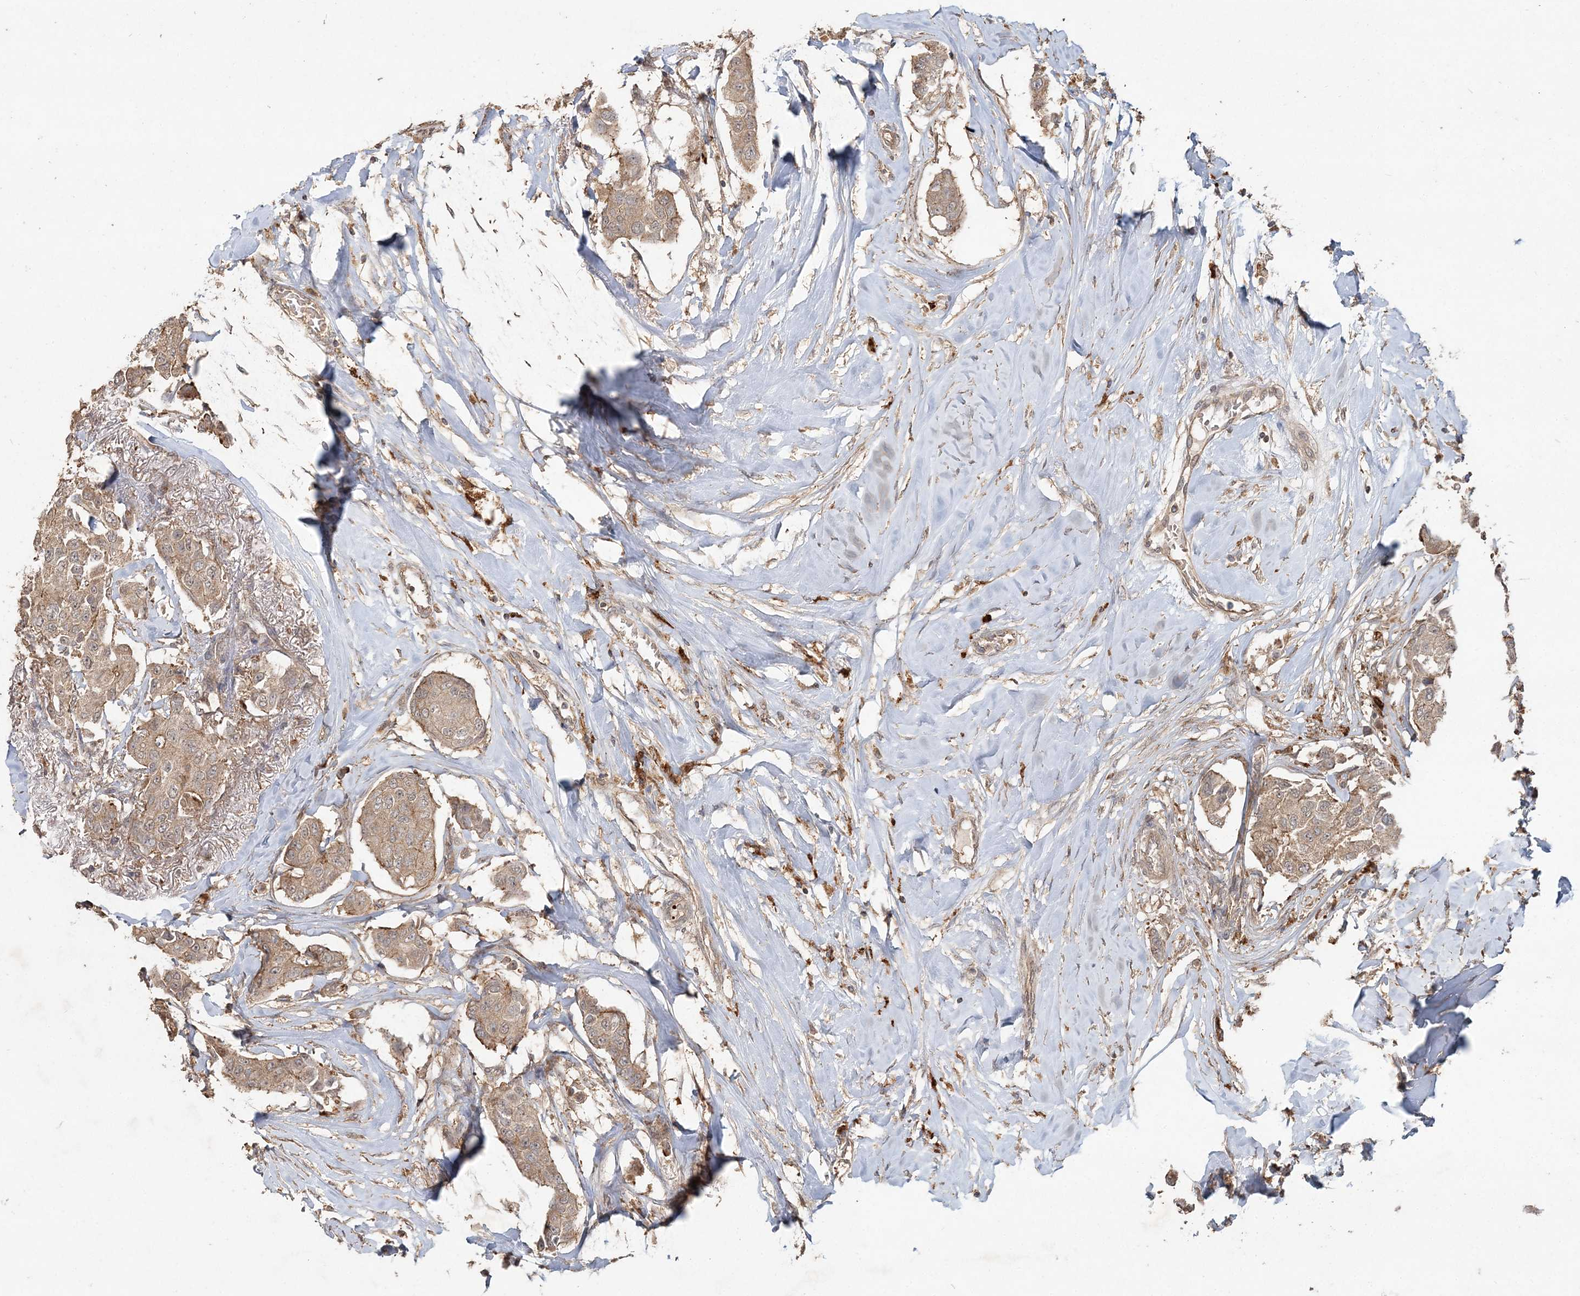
{"staining": {"intensity": "weak", "quantity": ">75%", "location": "cytoplasmic/membranous"}, "tissue": "breast cancer", "cell_type": "Tumor cells", "image_type": "cancer", "snomed": [{"axis": "morphology", "description": "Duct carcinoma"}, {"axis": "topography", "description": "Breast"}], "caption": "This photomicrograph exhibits immunohistochemistry (IHC) staining of human breast invasive ductal carcinoma, with low weak cytoplasmic/membranous positivity in about >75% of tumor cells.", "gene": "SPRY1", "patient": {"sex": "female", "age": 80}}